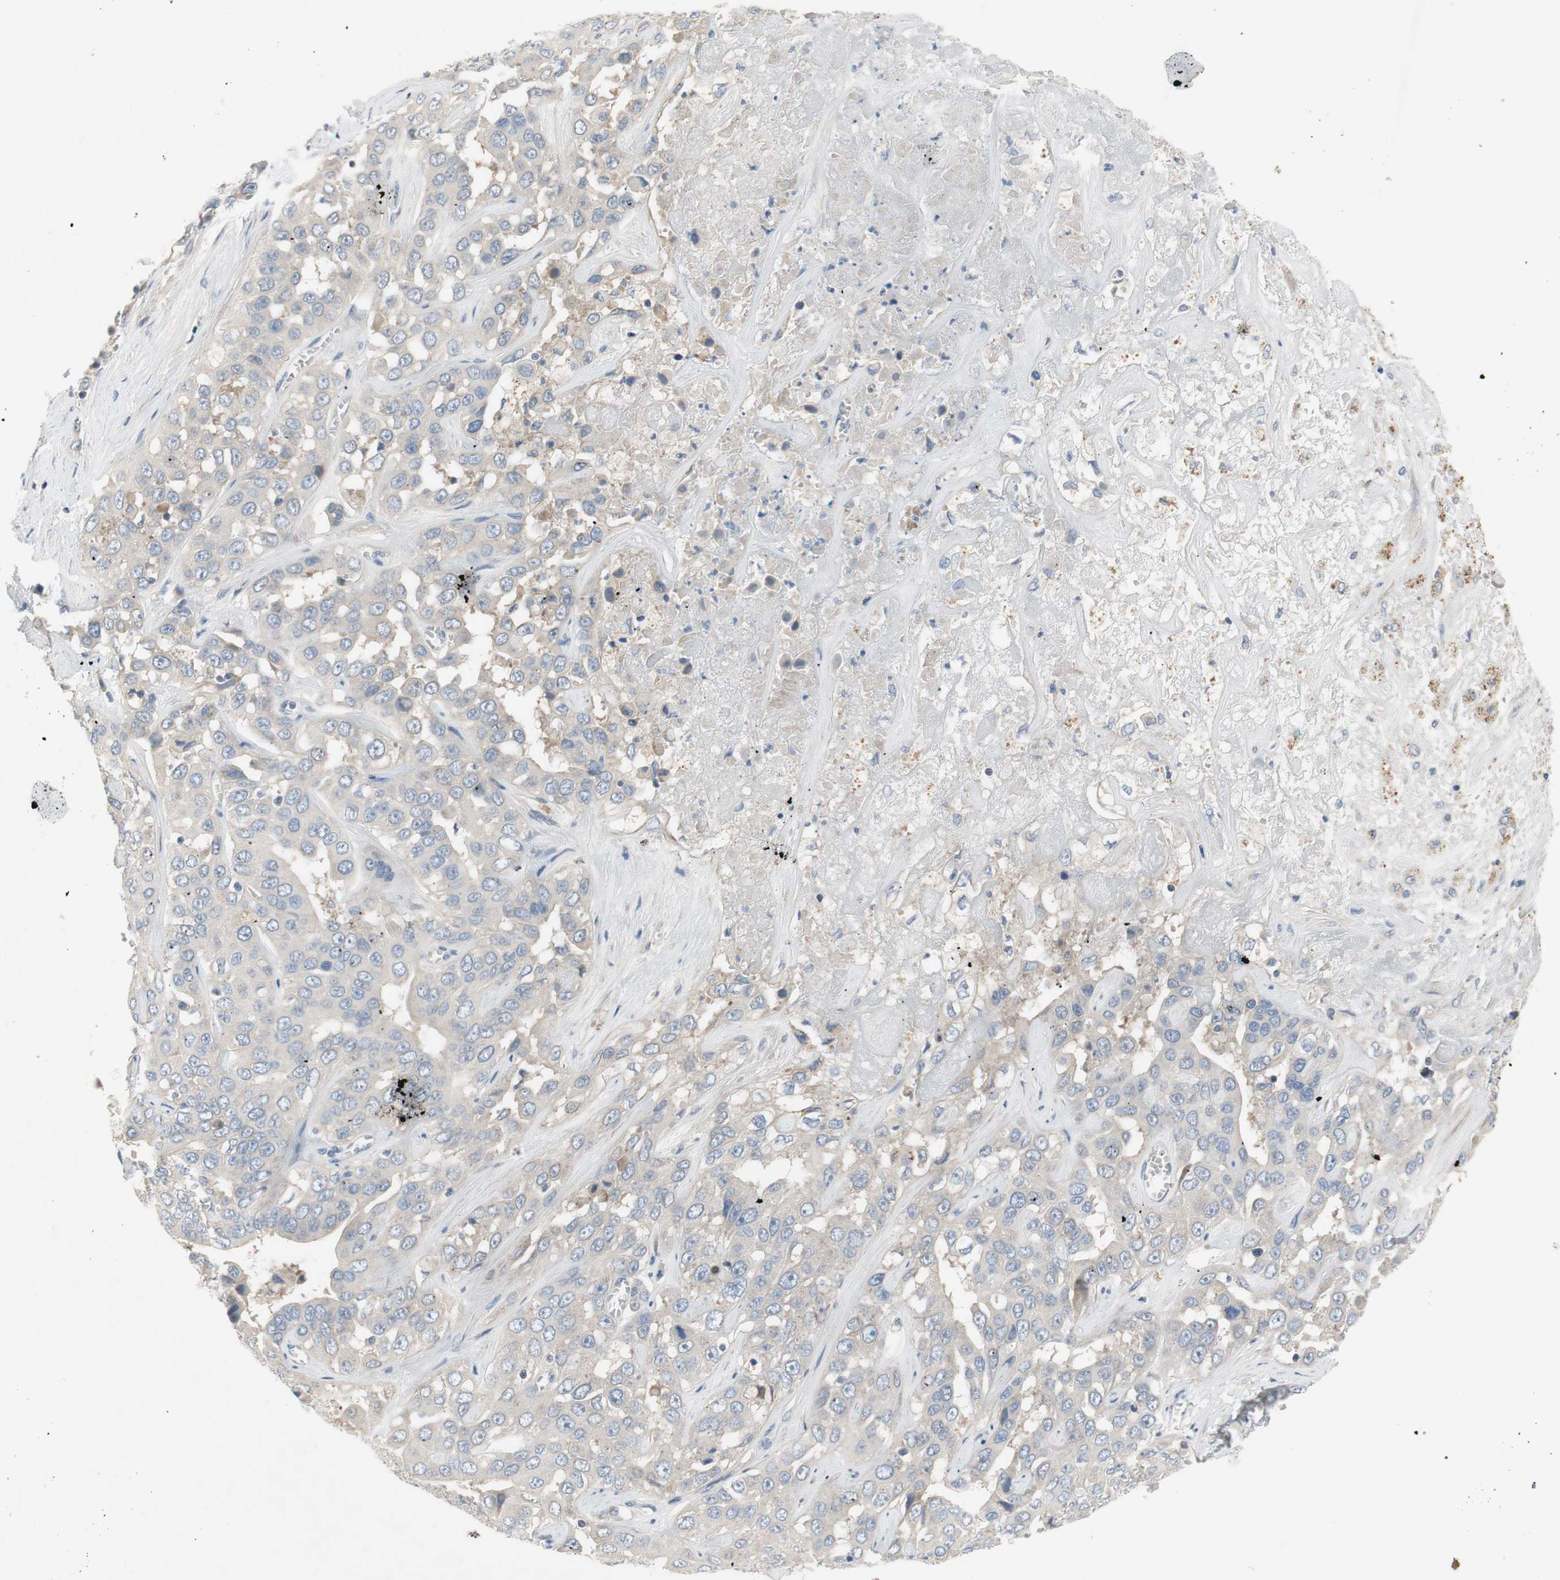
{"staining": {"intensity": "negative", "quantity": "none", "location": "none"}, "tissue": "liver cancer", "cell_type": "Tumor cells", "image_type": "cancer", "snomed": [{"axis": "morphology", "description": "Cholangiocarcinoma"}, {"axis": "topography", "description": "Liver"}], "caption": "There is no significant staining in tumor cells of liver cancer.", "gene": "TACR3", "patient": {"sex": "female", "age": 52}}